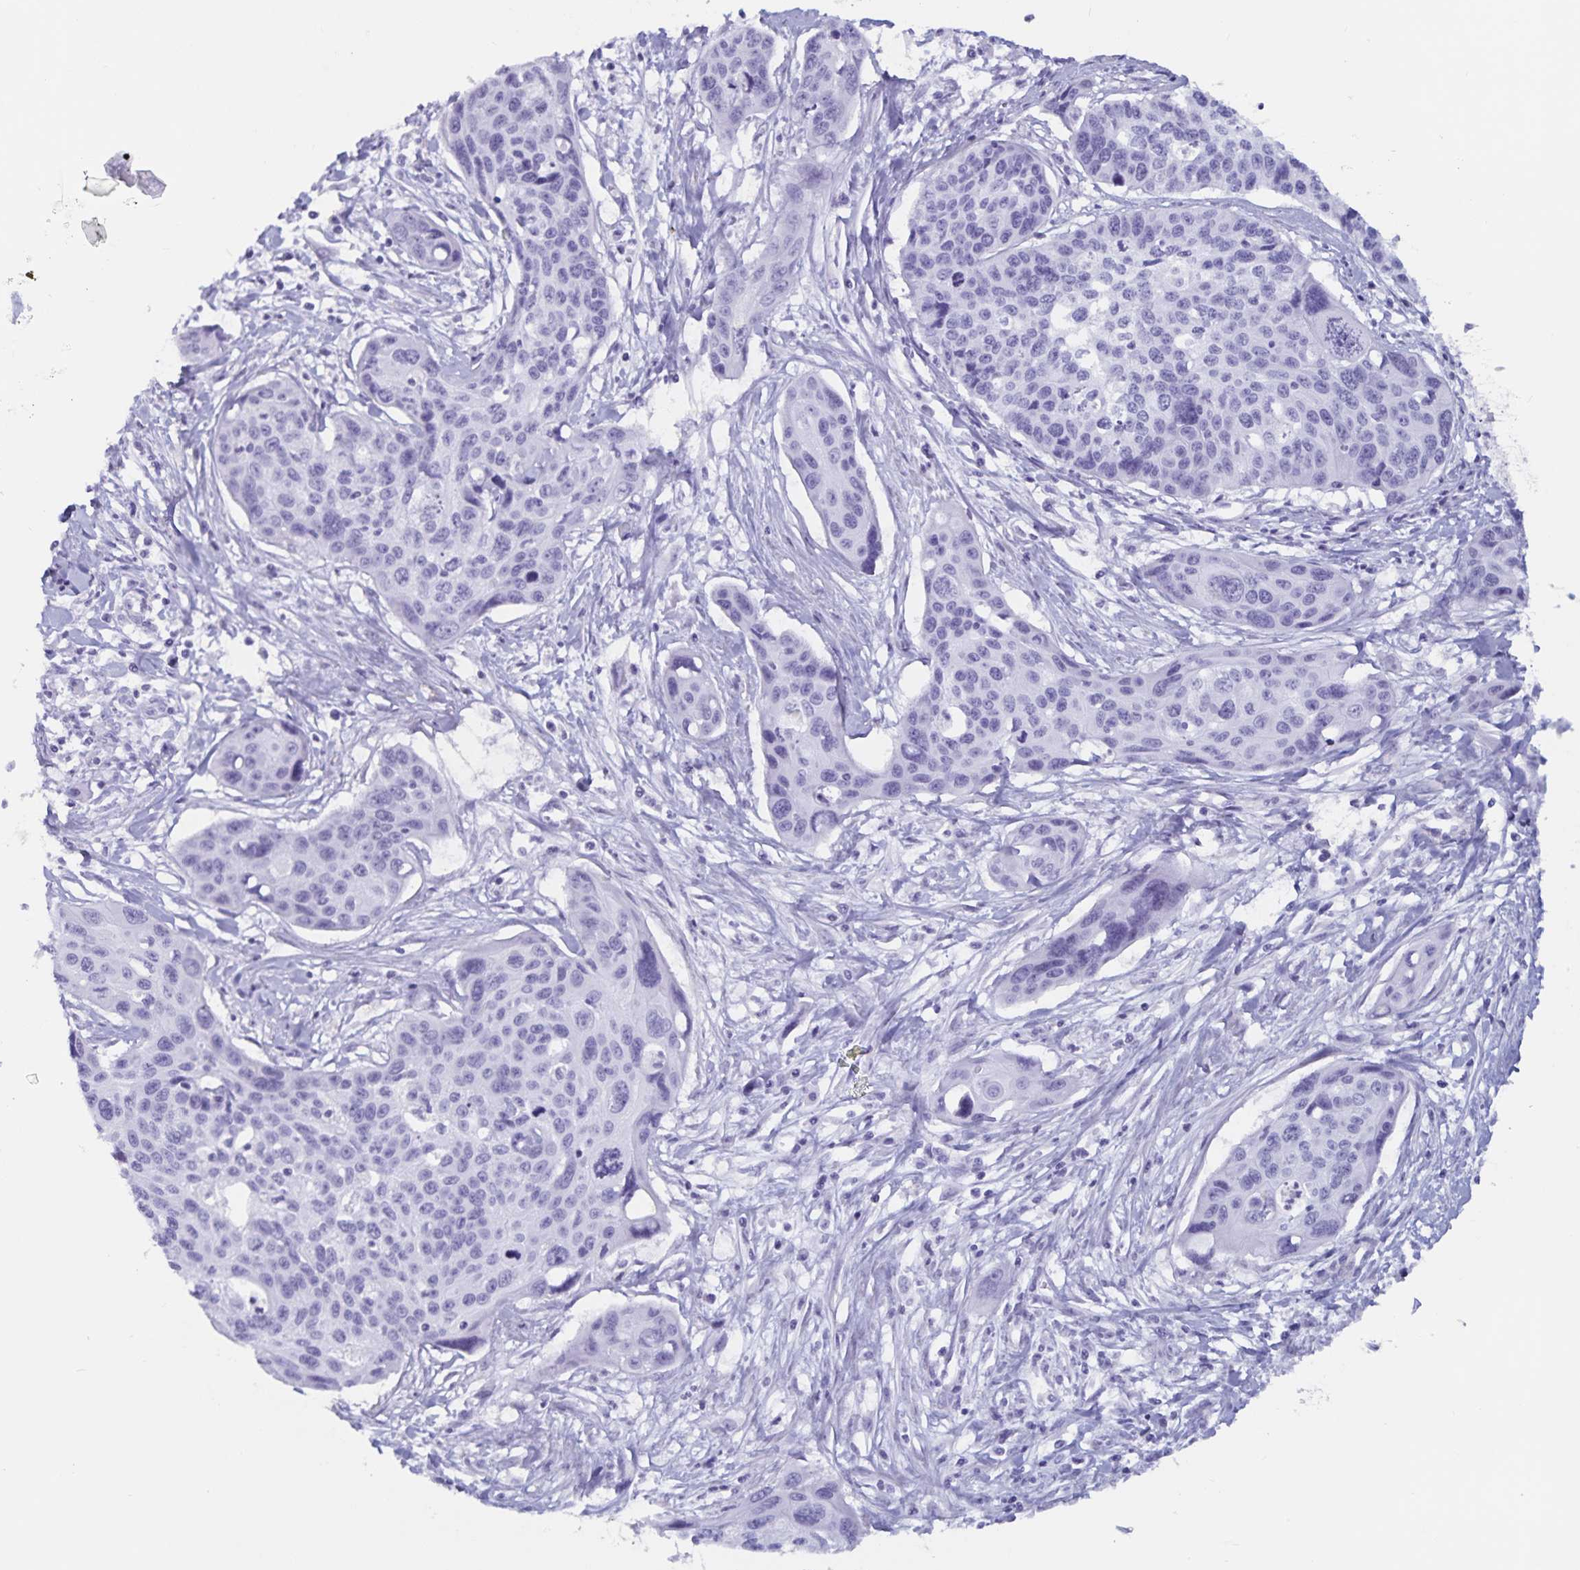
{"staining": {"intensity": "negative", "quantity": "none", "location": "none"}, "tissue": "cervical cancer", "cell_type": "Tumor cells", "image_type": "cancer", "snomed": [{"axis": "morphology", "description": "Squamous cell carcinoma, NOS"}, {"axis": "topography", "description": "Cervix"}], "caption": "The image reveals no staining of tumor cells in cervical squamous cell carcinoma. (DAB (3,3'-diaminobenzidine) immunohistochemistry (IHC), high magnification).", "gene": "GPR137", "patient": {"sex": "female", "age": 31}}